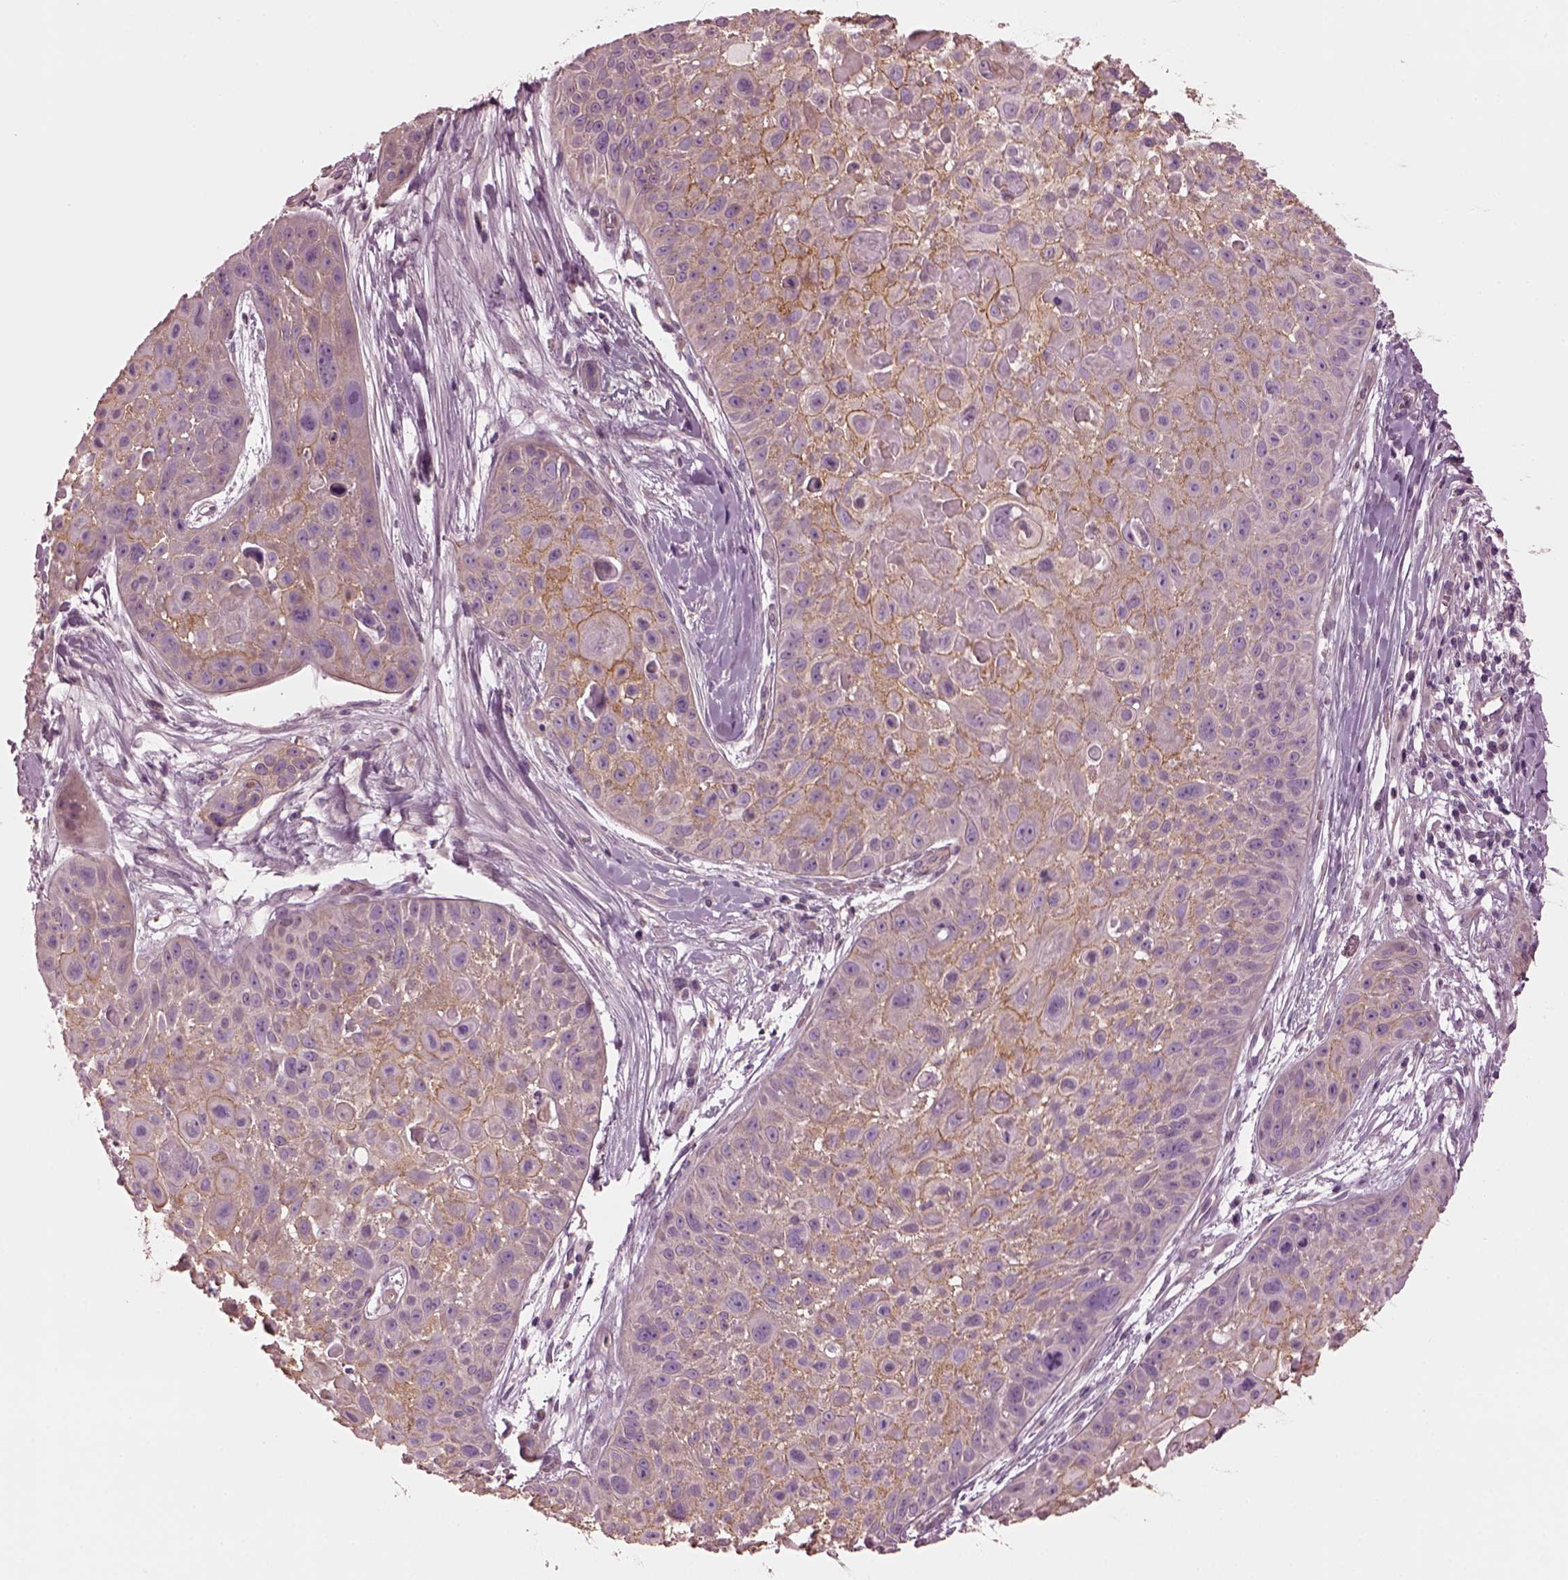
{"staining": {"intensity": "moderate", "quantity": ">75%", "location": "cytoplasmic/membranous"}, "tissue": "skin cancer", "cell_type": "Tumor cells", "image_type": "cancer", "snomed": [{"axis": "morphology", "description": "Squamous cell carcinoma, NOS"}, {"axis": "topography", "description": "Skin"}, {"axis": "topography", "description": "Anal"}], "caption": "Immunohistochemistry photomicrograph of human skin cancer (squamous cell carcinoma) stained for a protein (brown), which reveals medium levels of moderate cytoplasmic/membranous positivity in about >75% of tumor cells.", "gene": "ODAD1", "patient": {"sex": "female", "age": 75}}